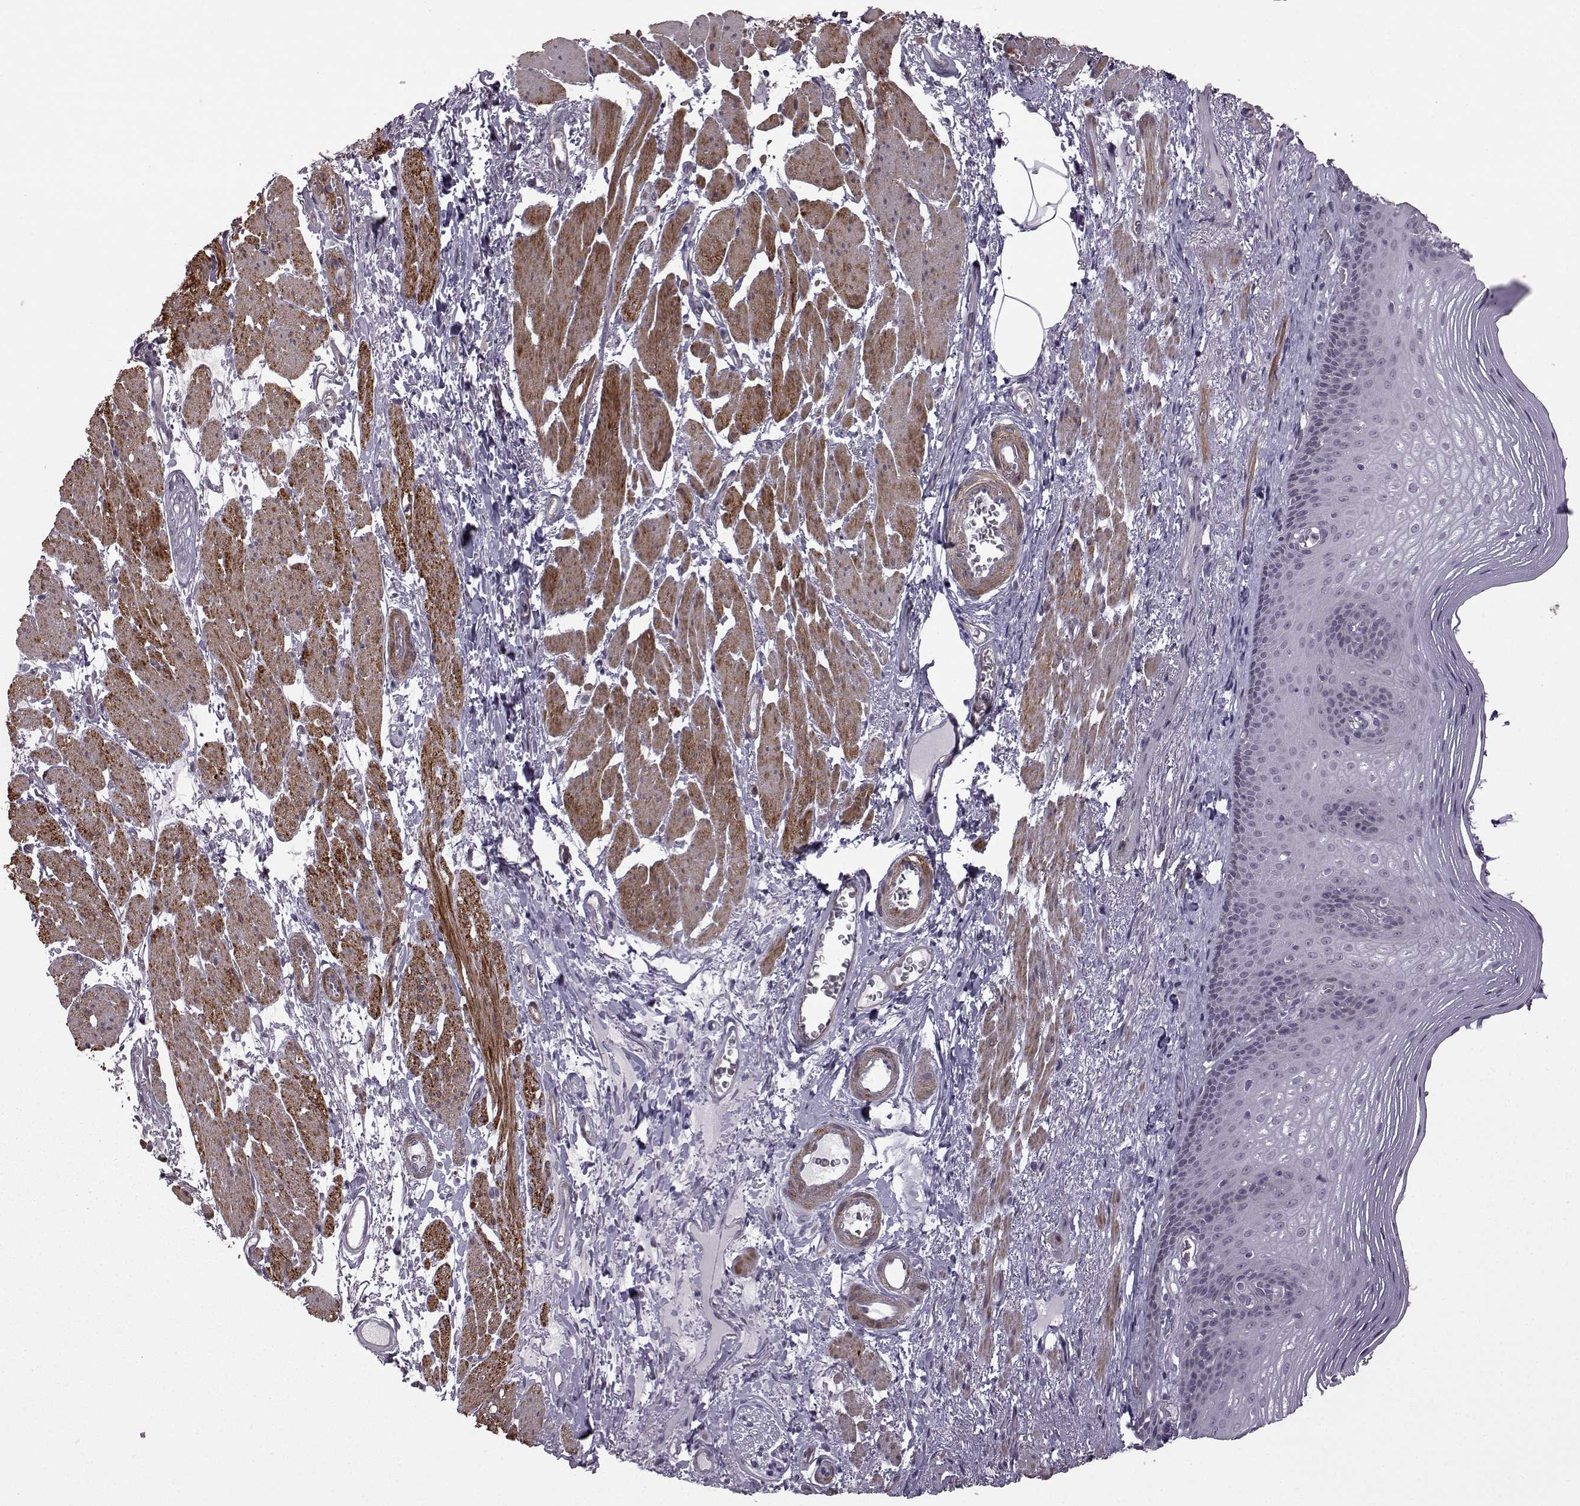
{"staining": {"intensity": "negative", "quantity": "none", "location": "none"}, "tissue": "esophagus", "cell_type": "Squamous epithelial cells", "image_type": "normal", "snomed": [{"axis": "morphology", "description": "Normal tissue, NOS"}, {"axis": "topography", "description": "Esophagus"}], "caption": "The photomicrograph exhibits no staining of squamous epithelial cells in benign esophagus.", "gene": "SYNPO2", "patient": {"sex": "male", "age": 76}}